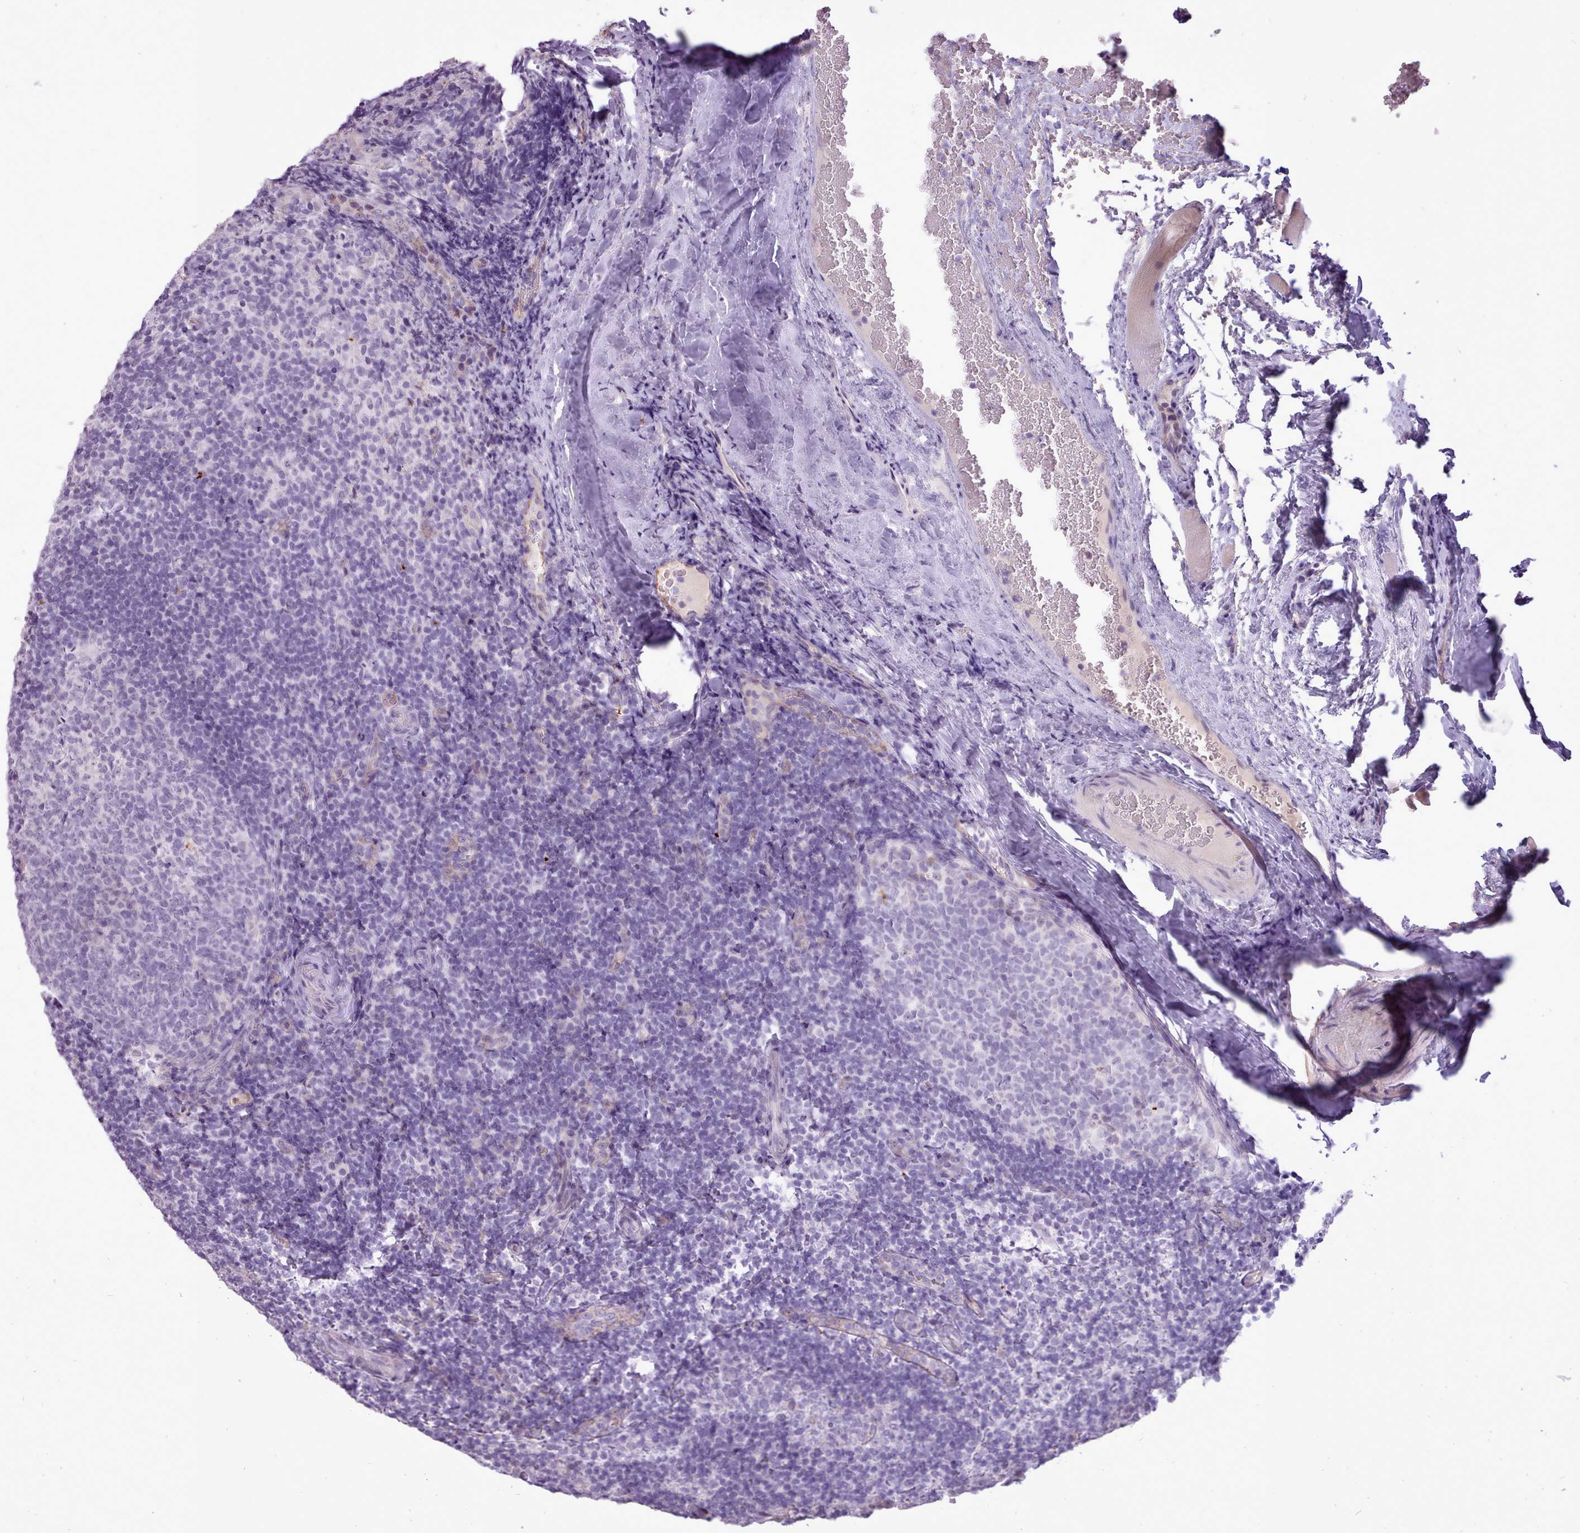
{"staining": {"intensity": "negative", "quantity": "none", "location": "none"}, "tissue": "tonsil", "cell_type": "Germinal center cells", "image_type": "normal", "snomed": [{"axis": "morphology", "description": "Normal tissue, NOS"}, {"axis": "topography", "description": "Tonsil"}], "caption": "Immunohistochemistry (IHC) photomicrograph of unremarkable tonsil: human tonsil stained with DAB (3,3'-diaminobenzidine) displays no significant protein positivity in germinal center cells.", "gene": "ATRAID", "patient": {"sex": "male", "age": 17}}